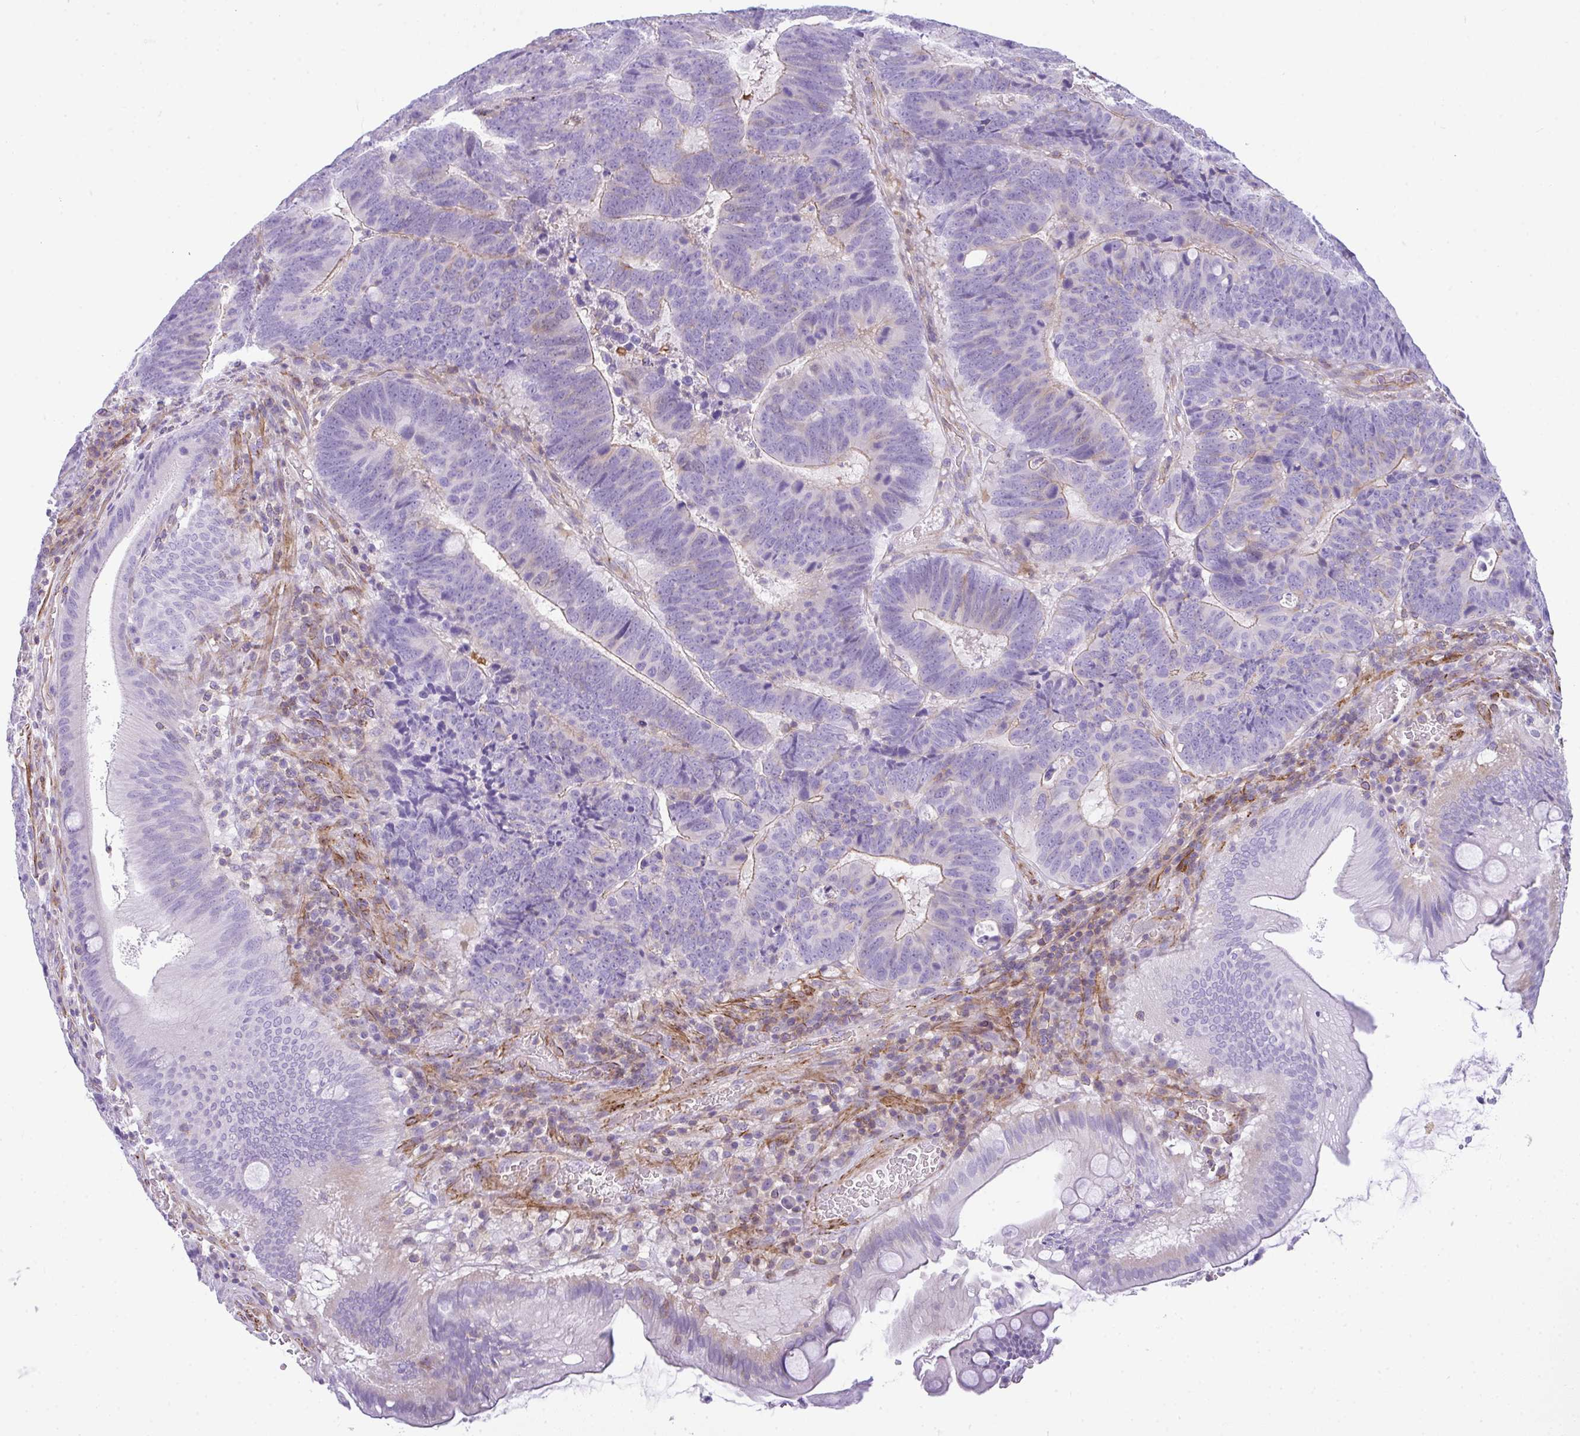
{"staining": {"intensity": "weak", "quantity": "<25%", "location": "cytoplasmic/membranous"}, "tissue": "colorectal cancer", "cell_type": "Tumor cells", "image_type": "cancer", "snomed": [{"axis": "morphology", "description": "Adenocarcinoma, NOS"}, {"axis": "topography", "description": "Colon"}], "caption": "This is an immunohistochemistry (IHC) histopathology image of human colorectal cancer (adenocarcinoma). There is no expression in tumor cells.", "gene": "CDRT15", "patient": {"sex": "male", "age": 62}}